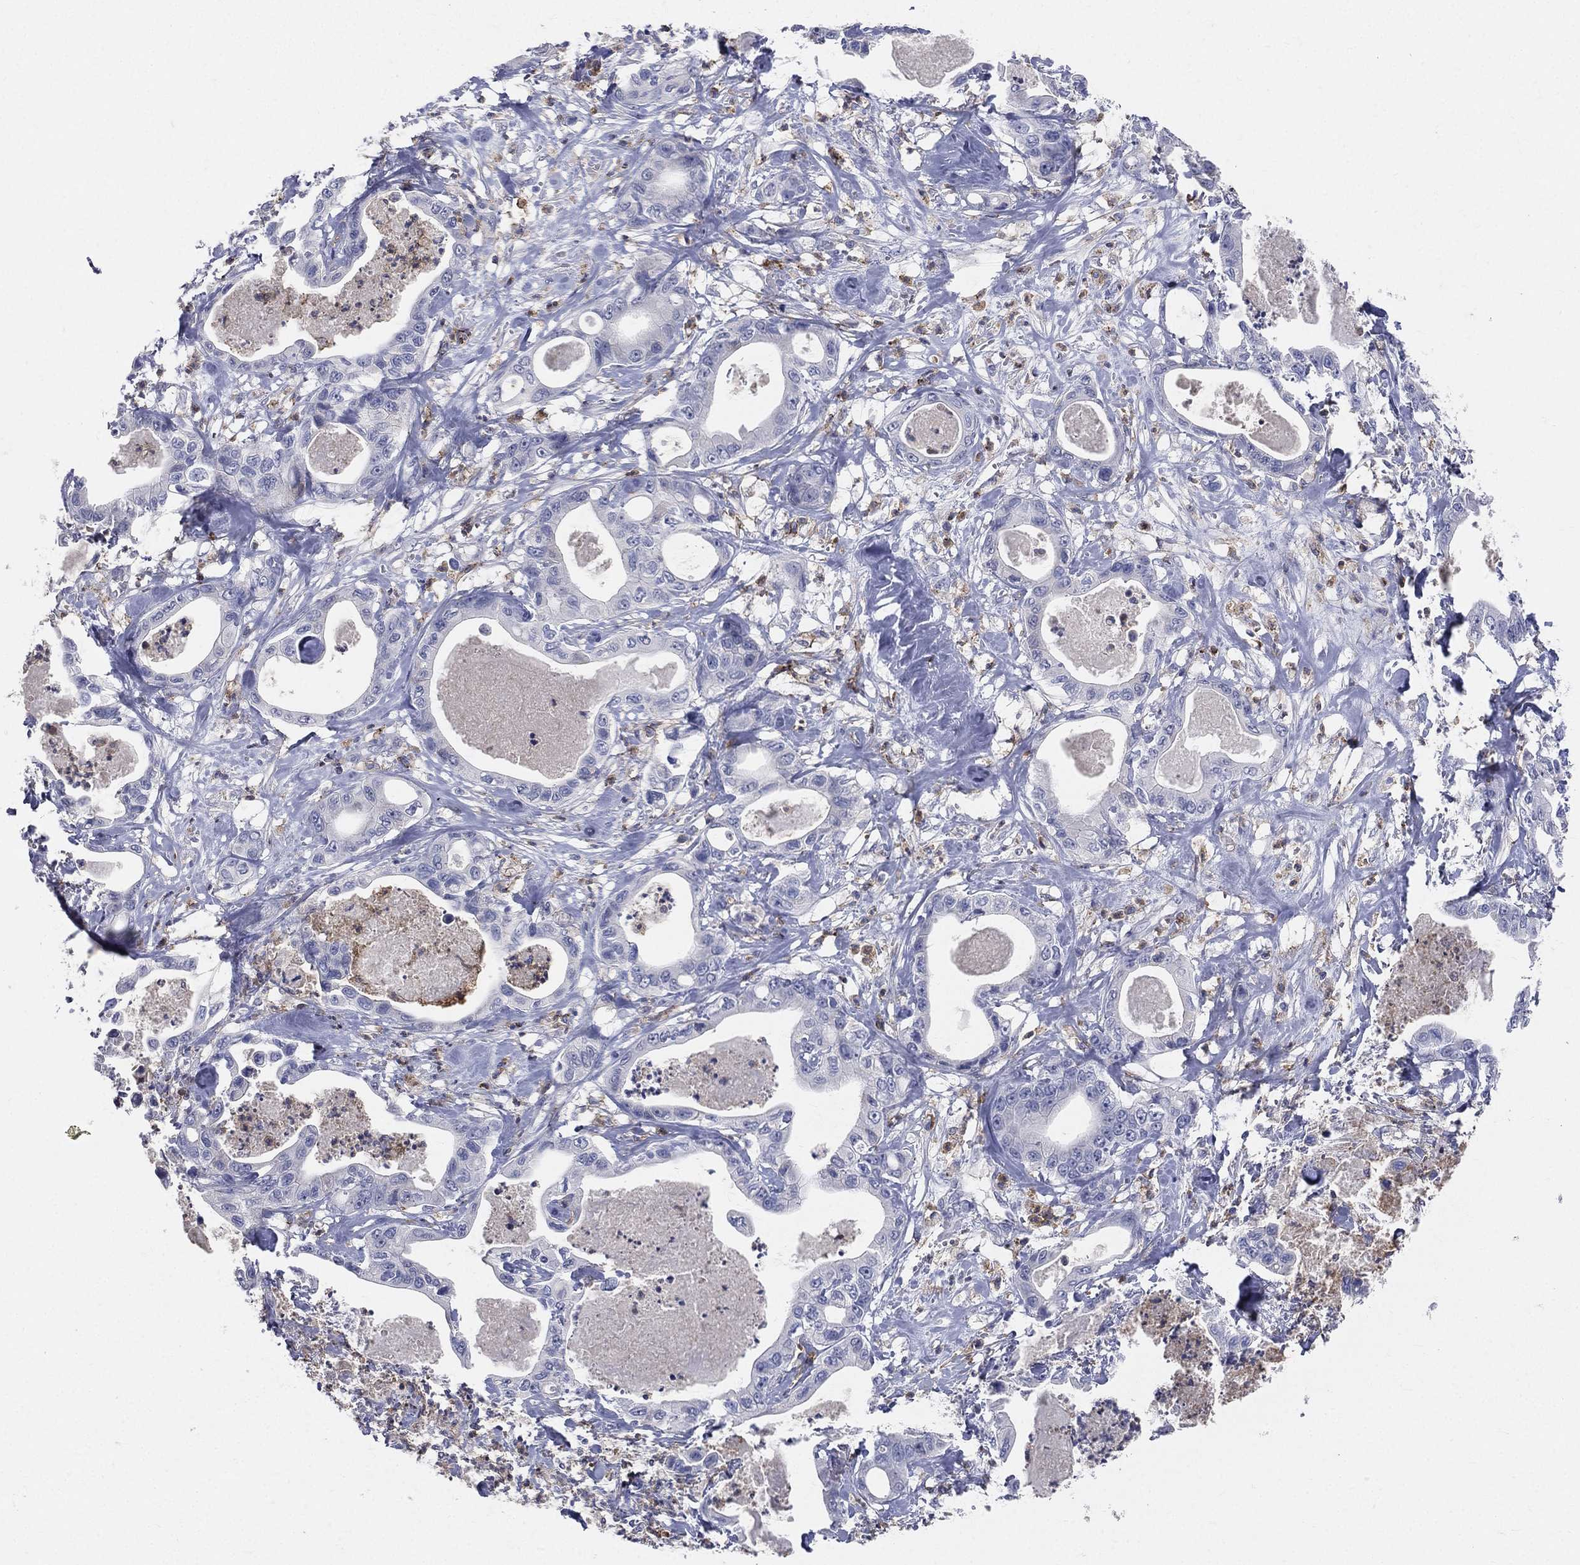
{"staining": {"intensity": "negative", "quantity": "none", "location": "none"}, "tissue": "pancreatic cancer", "cell_type": "Tumor cells", "image_type": "cancer", "snomed": [{"axis": "morphology", "description": "Adenocarcinoma, NOS"}, {"axis": "topography", "description": "Pancreas"}], "caption": "High power microscopy micrograph of an immunohistochemistry micrograph of adenocarcinoma (pancreatic), revealing no significant positivity in tumor cells.", "gene": "CD33", "patient": {"sex": "male", "age": 71}}